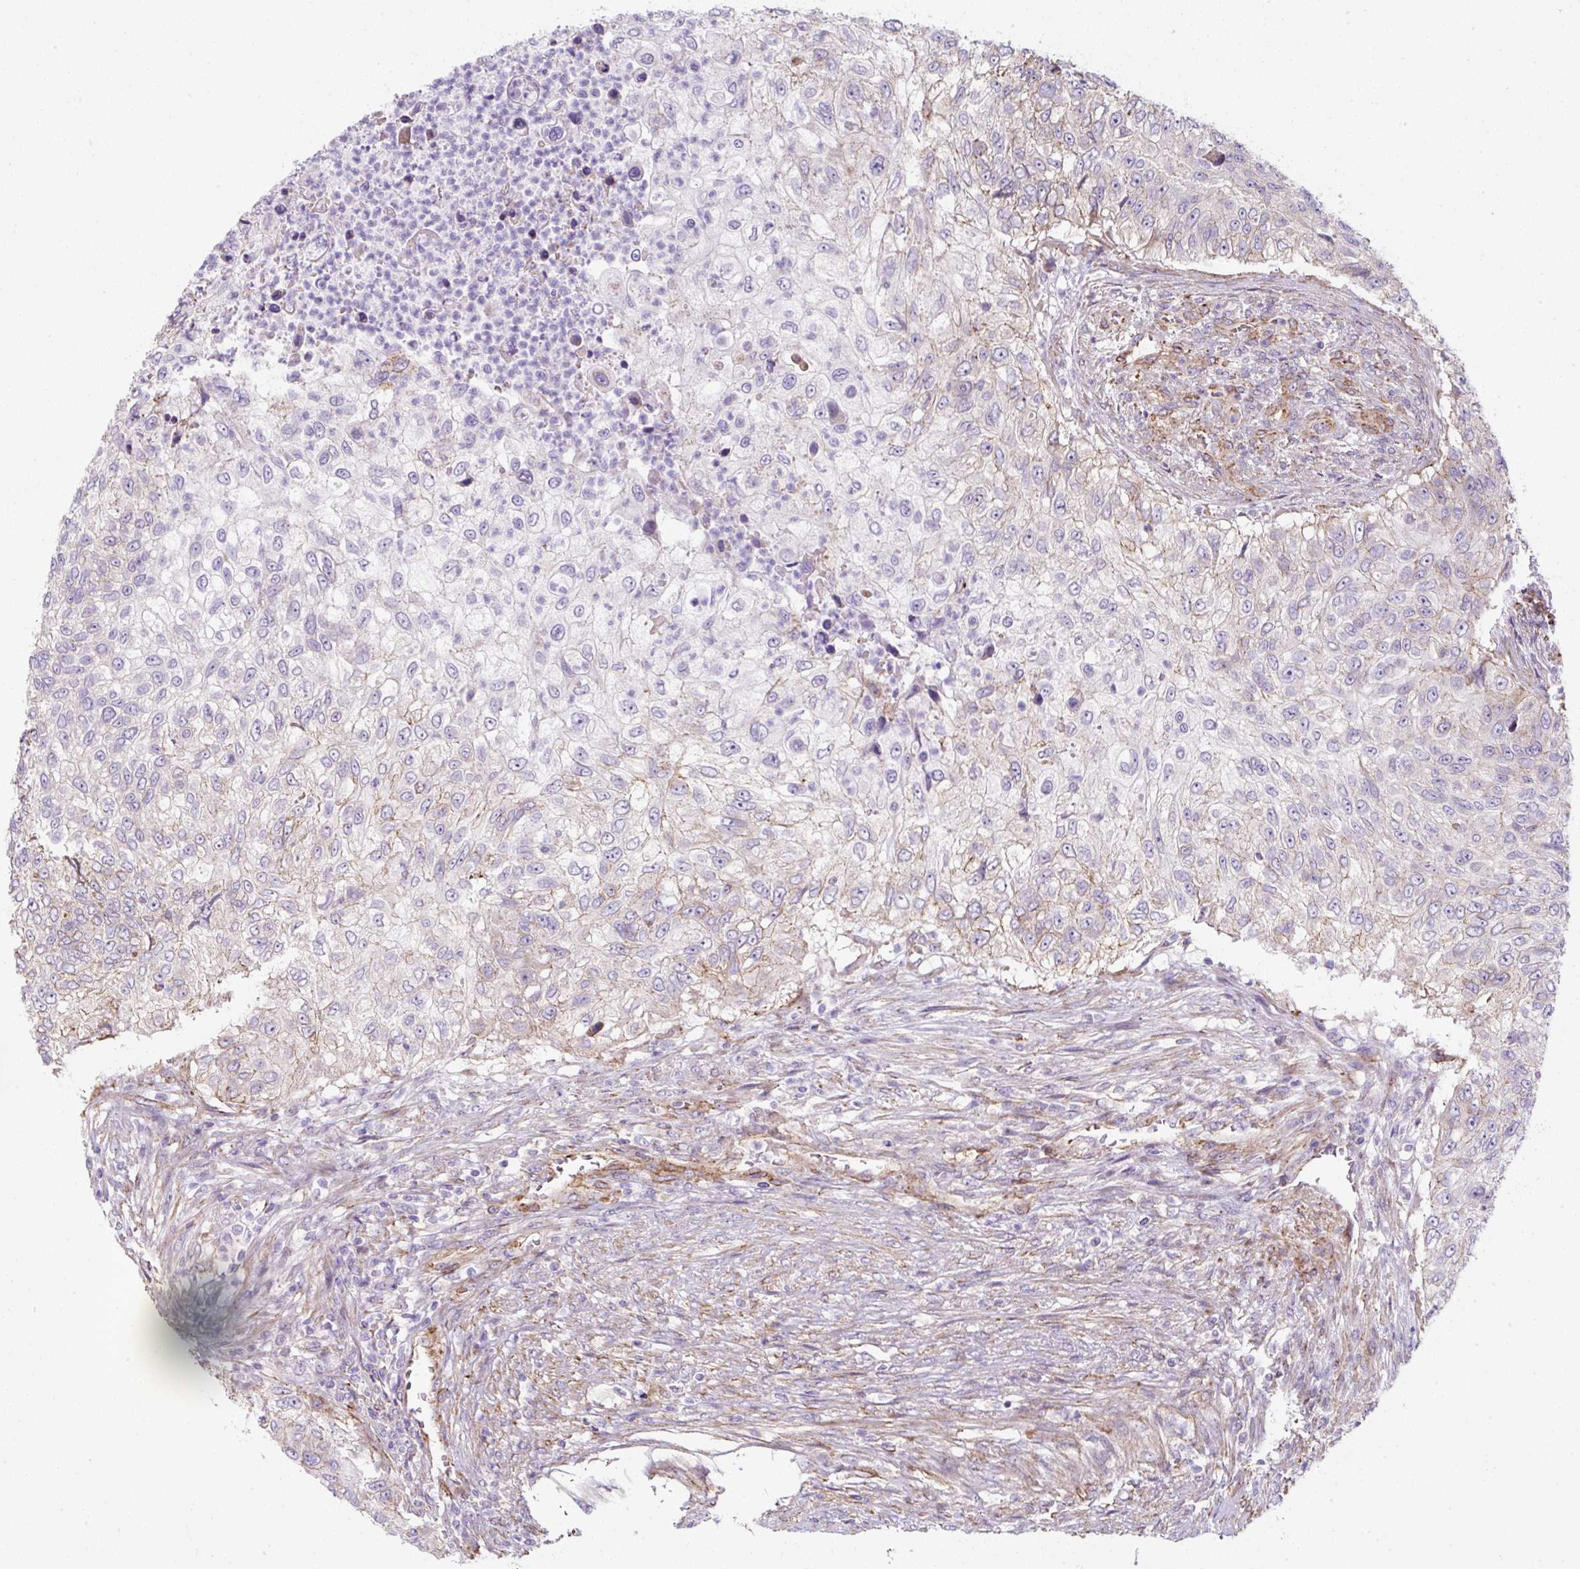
{"staining": {"intensity": "weak", "quantity": "<25%", "location": "cytoplasmic/membranous"}, "tissue": "urothelial cancer", "cell_type": "Tumor cells", "image_type": "cancer", "snomed": [{"axis": "morphology", "description": "Urothelial carcinoma, High grade"}, {"axis": "topography", "description": "Urinary bladder"}], "caption": "Tumor cells show no significant positivity in urothelial carcinoma (high-grade).", "gene": "ANKUB1", "patient": {"sex": "female", "age": 60}}